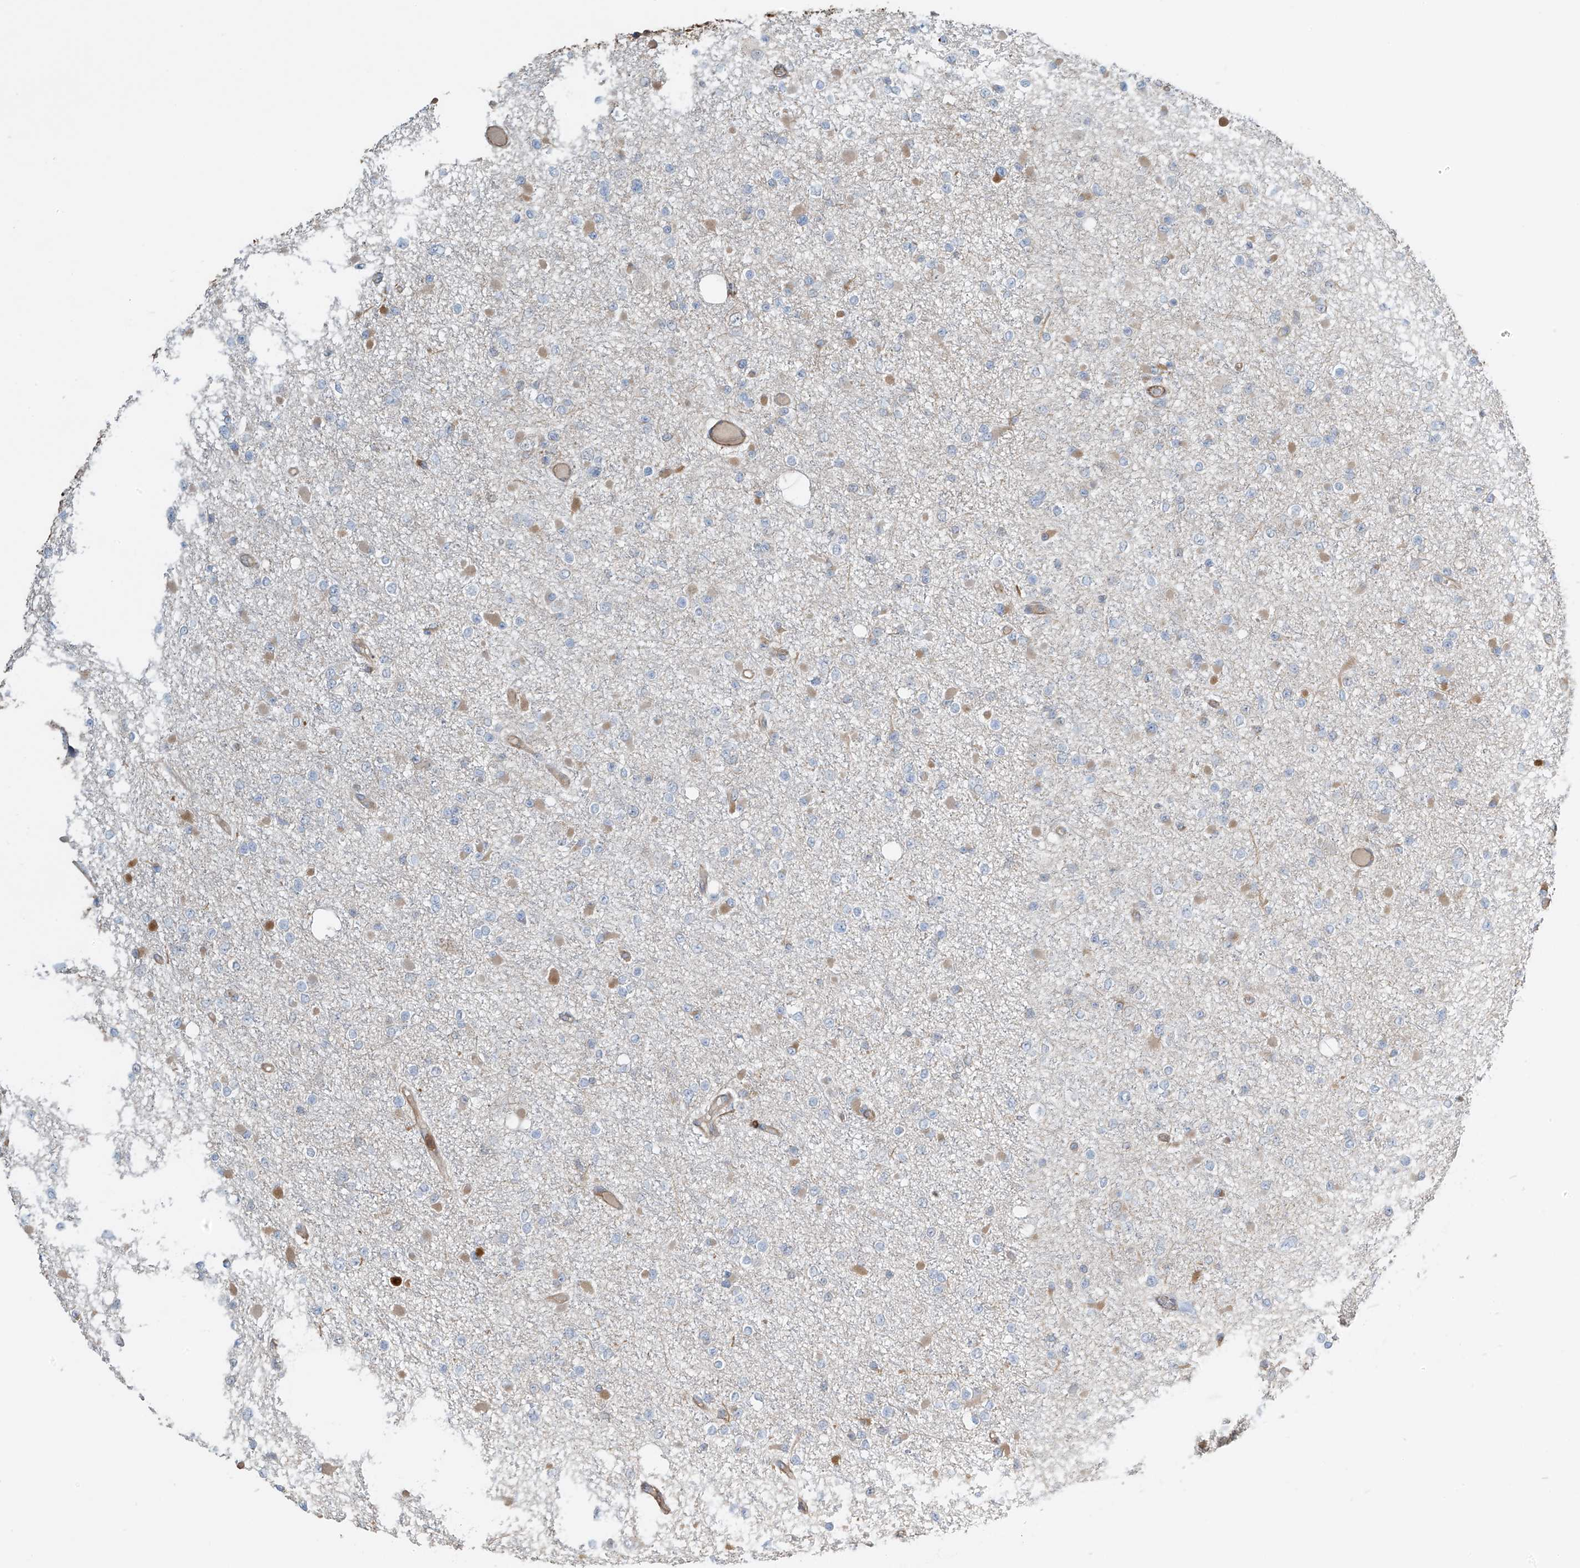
{"staining": {"intensity": "negative", "quantity": "none", "location": "none"}, "tissue": "glioma", "cell_type": "Tumor cells", "image_type": "cancer", "snomed": [{"axis": "morphology", "description": "Glioma, malignant, Low grade"}, {"axis": "topography", "description": "Brain"}], "caption": "Tumor cells show no significant protein staining in malignant glioma (low-grade).", "gene": "SH3BGRL3", "patient": {"sex": "female", "age": 22}}